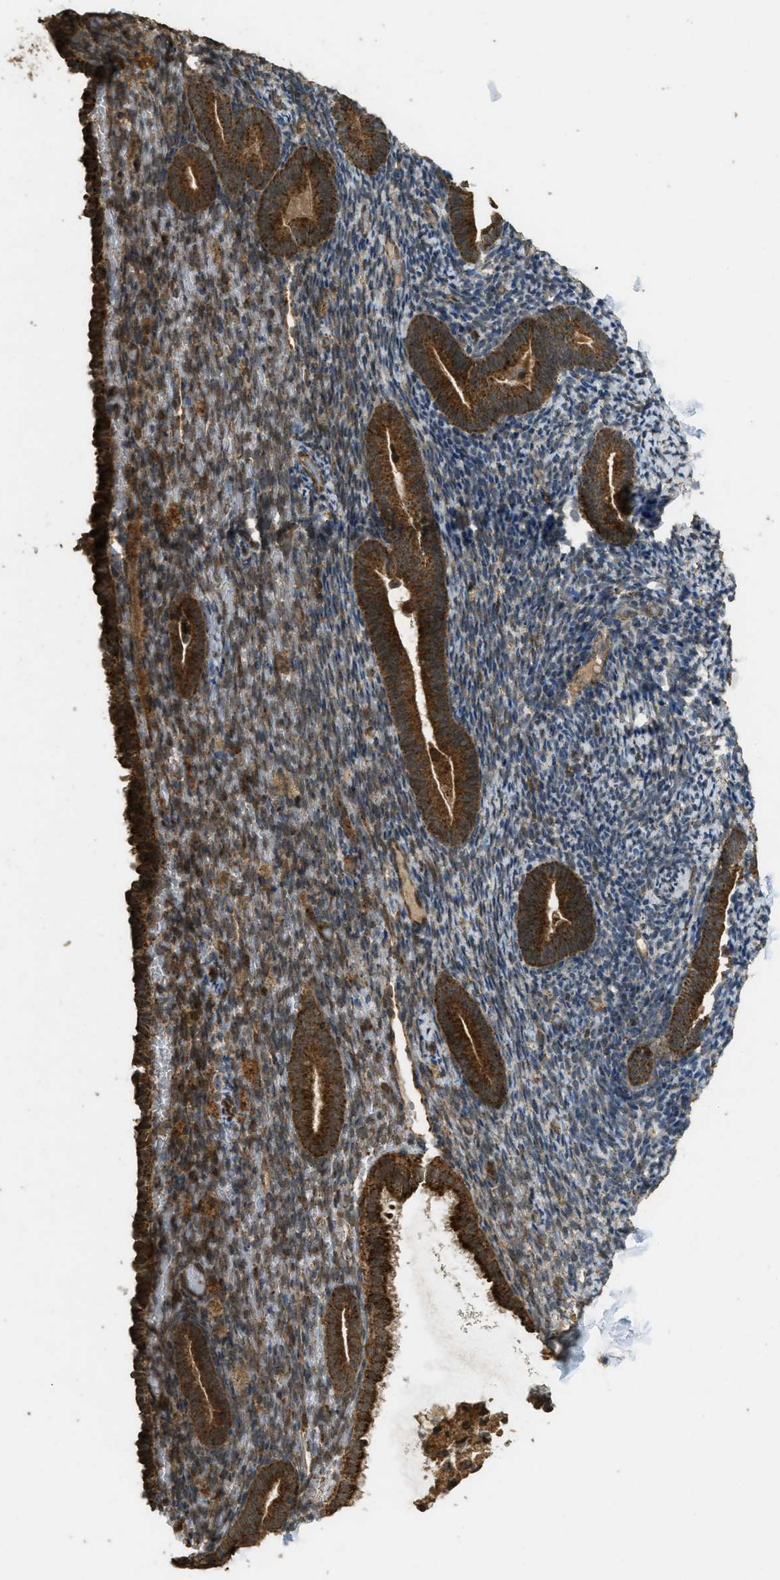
{"staining": {"intensity": "moderate", "quantity": "25%-75%", "location": "cytoplasmic/membranous"}, "tissue": "endometrium", "cell_type": "Cells in endometrial stroma", "image_type": "normal", "snomed": [{"axis": "morphology", "description": "Normal tissue, NOS"}, {"axis": "topography", "description": "Endometrium"}], "caption": "Brown immunohistochemical staining in normal endometrium displays moderate cytoplasmic/membranous staining in approximately 25%-75% of cells in endometrial stroma.", "gene": "CTPS1", "patient": {"sex": "female", "age": 51}}